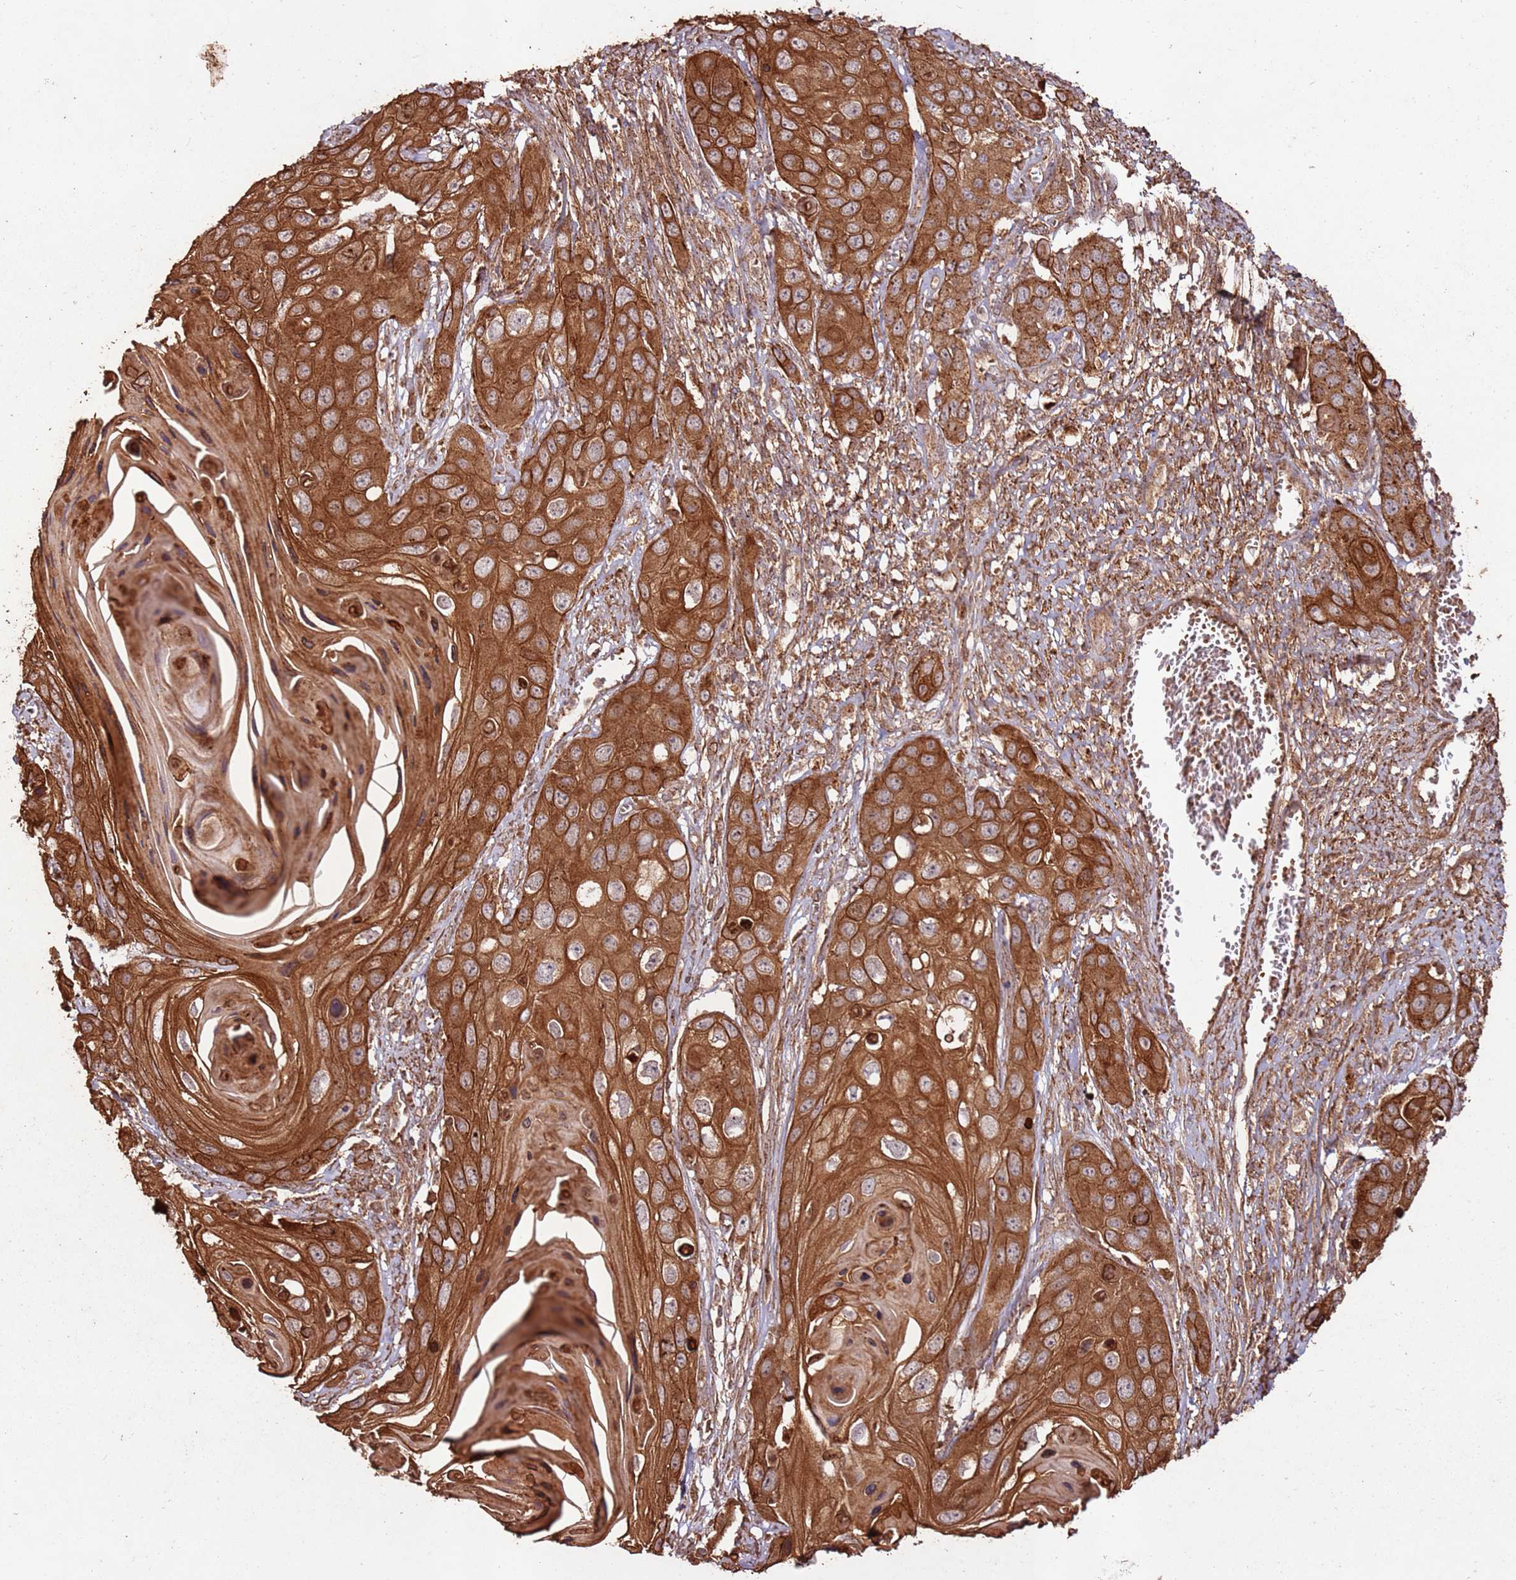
{"staining": {"intensity": "strong", "quantity": ">75%", "location": "cytoplasmic/membranous"}, "tissue": "skin cancer", "cell_type": "Tumor cells", "image_type": "cancer", "snomed": [{"axis": "morphology", "description": "Squamous cell carcinoma, NOS"}, {"axis": "topography", "description": "Skin"}], "caption": "Protein staining reveals strong cytoplasmic/membranous expression in approximately >75% of tumor cells in squamous cell carcinoma (skin).", "gene": "FAM186A", "patient": {"sex": "male", "age": 55}}